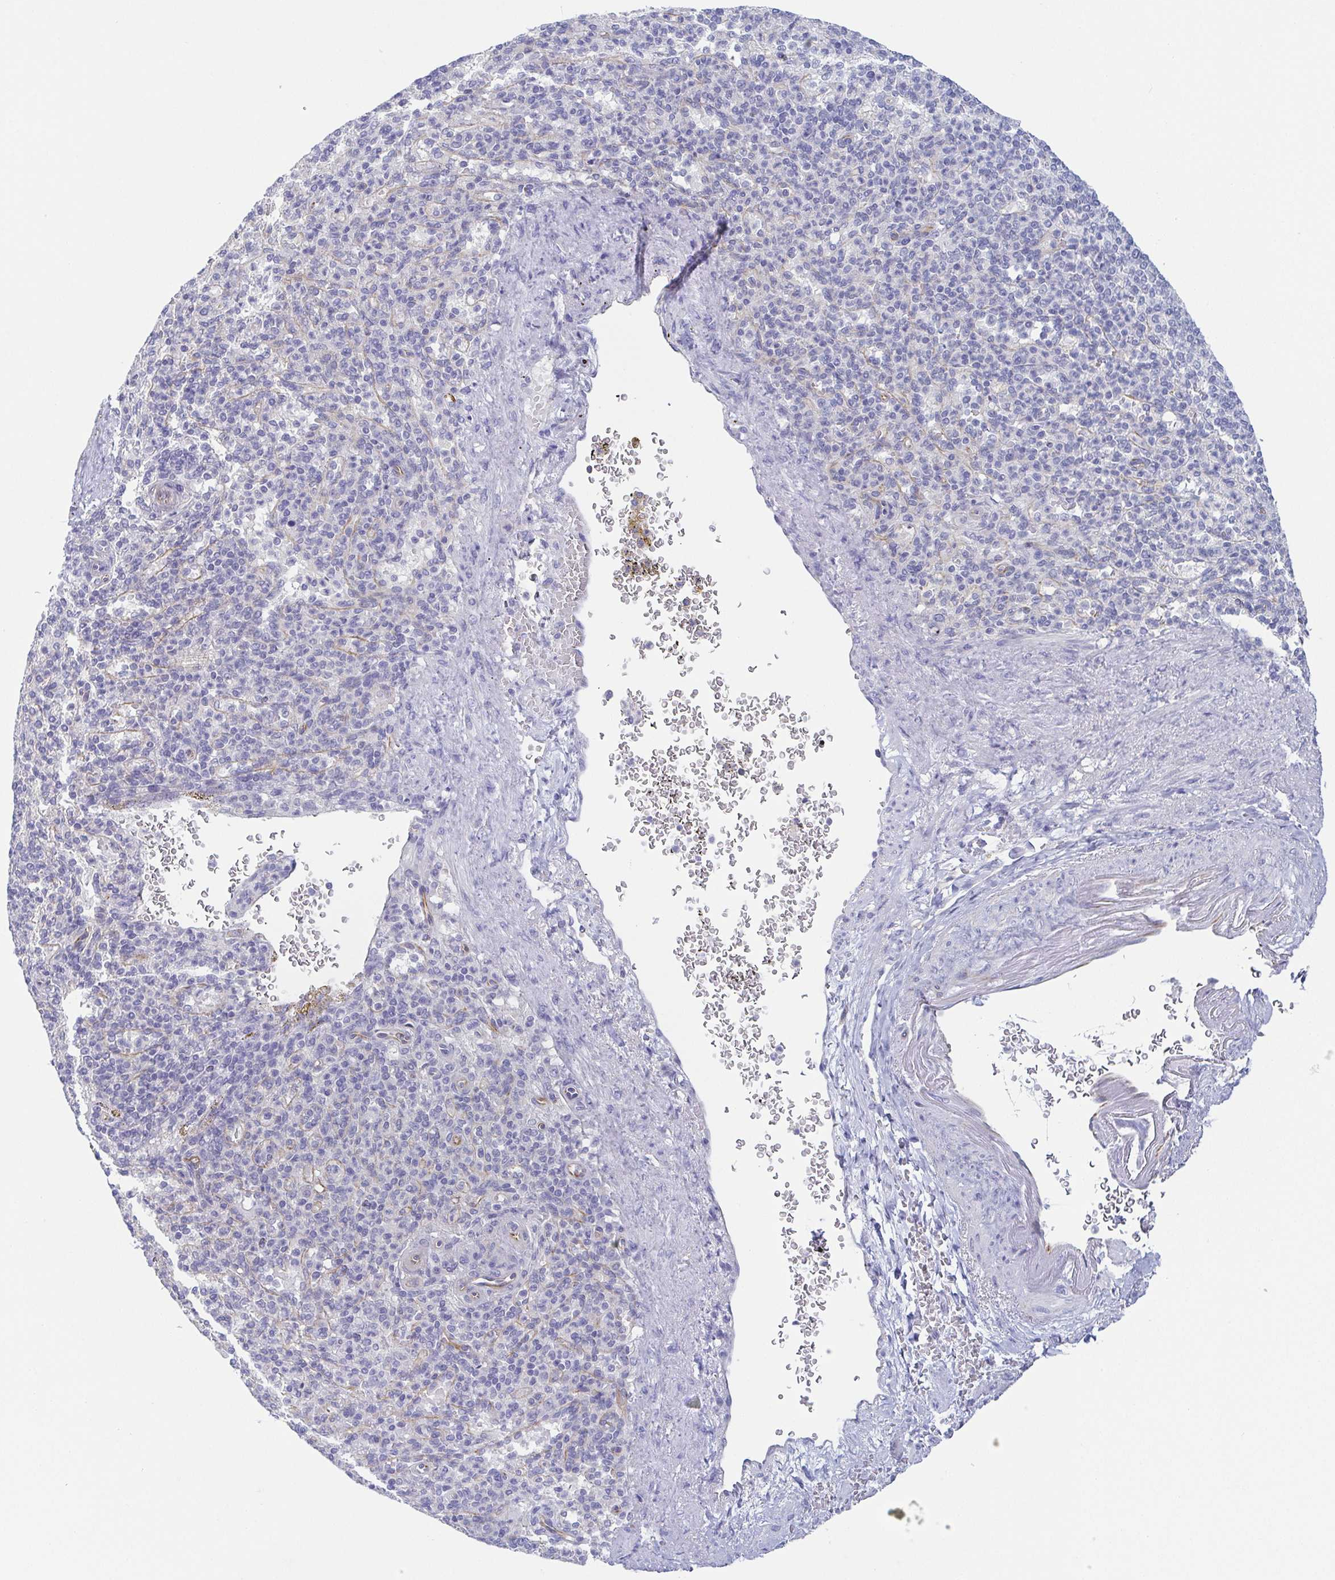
{"staining": {"intensity": "negative", "quantity": "none", "location": "none"}, "tissue": "spleen", "cell_type": "Cells in red pulp", "image_type": "normal", "snomed": [{"axis": "morphology", "description": "Normal tissue, NOS"}, {"axis": "topography", "description": "Spleen"}], "caption": "An immunohistochemistry (IHC) image of unremarkable spleen is shown. There is no staining in cells in red pulp of spleen.", "gene": "COL17A1", "patient": {"sex": "female", "age": 74}}